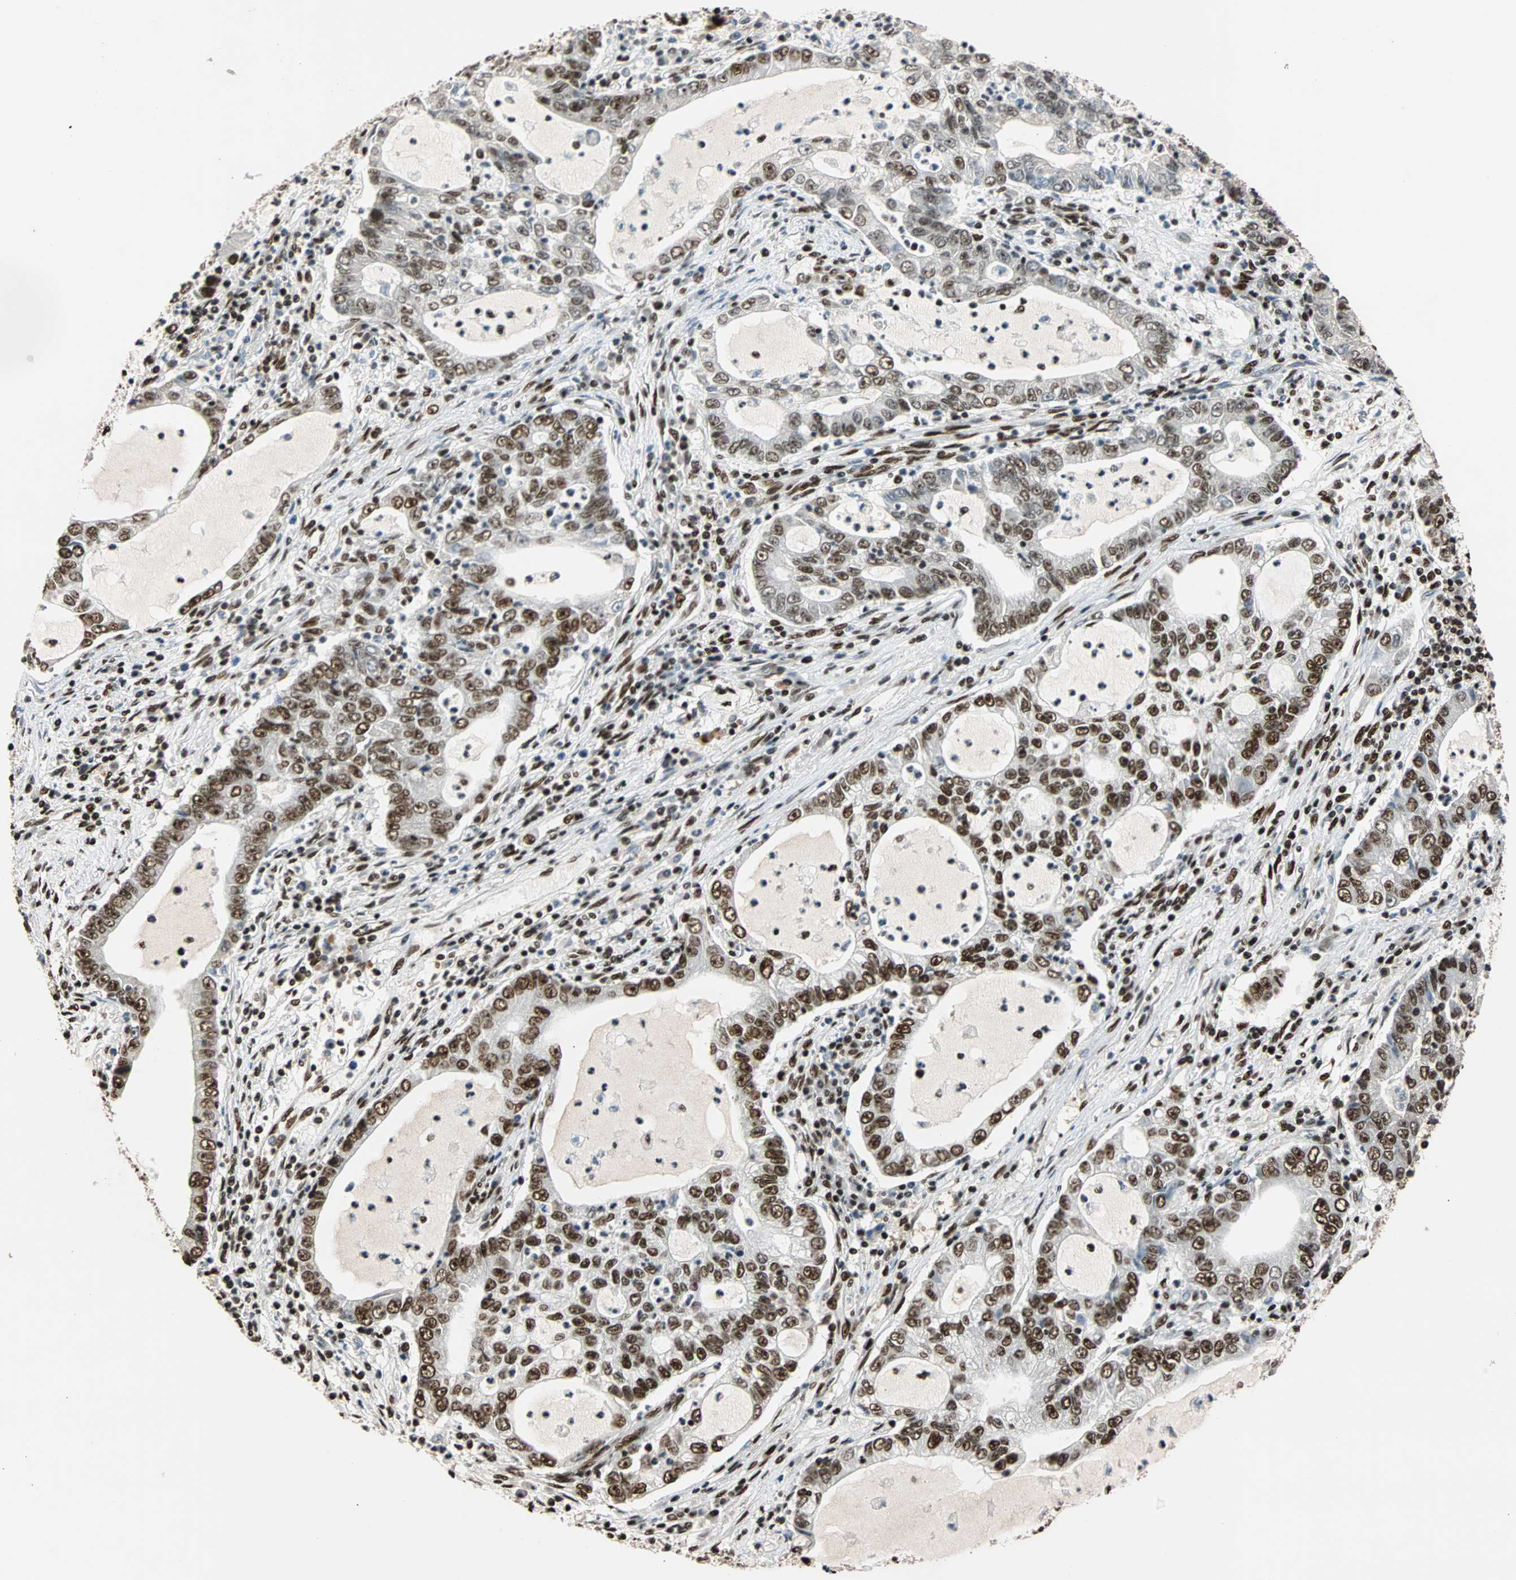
{"staining": {"intensity": "strong", "quantity": ">75%", "location": "nuclear"}, "tissue": "lung cancer", "cell_type": "Tumor cells", "image_type": "cancer", "snomed": [{"axis": "morphology", "description": "Adenocarcinoma, NOS"}, {"axis": "topography", "description": "Lung"}], "caption": "Immunohistochemistry (IHC) of lung cancer (adenocarcinoma) shows high levels of strong nuclear staining in about >75% of tumor cells.", "gene": "ILF2", "patient": {"sex": "female", "age": 51}}